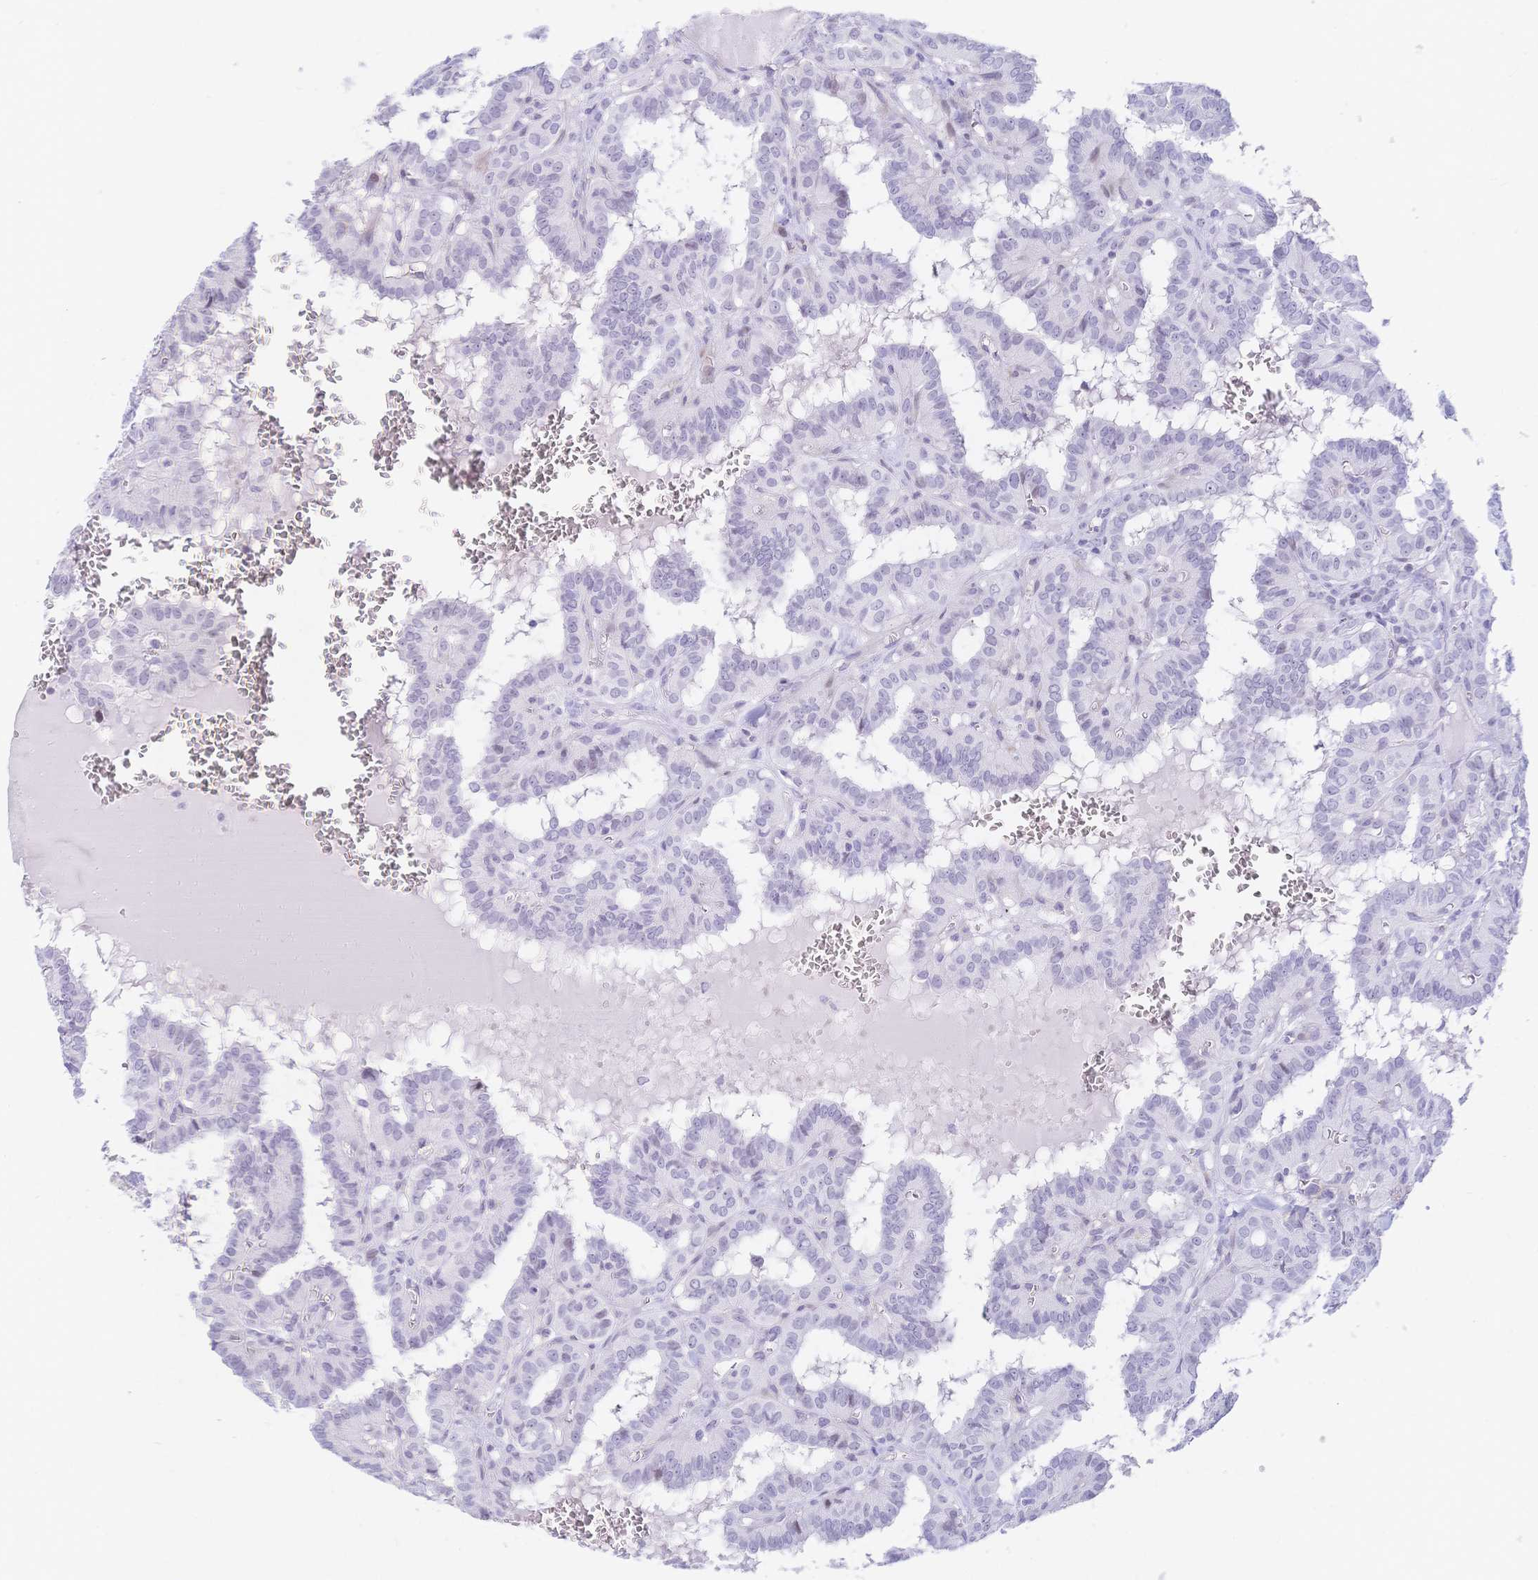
{"staining": {"intensity": "negative", "quantity": "none", "location": "none"}, "tissue": "thyroid cancer", "cell_type": "Tumor cells", "image_type": "cancer", "snomed": [{"axis": "morphology", "description": "Papillary adenocarcinoma, NOS"}, {"axis": "topography", "description": "Thyroid gland"}], "caption": "An immunohistochemistry (IHC) image of thyroid cancer is shown. There is no staining in tumor cells of thyroid cancer. Nuclei are stained in blue.", "gene": "CR2", "patient": {"sex": "female", "age": 21}}